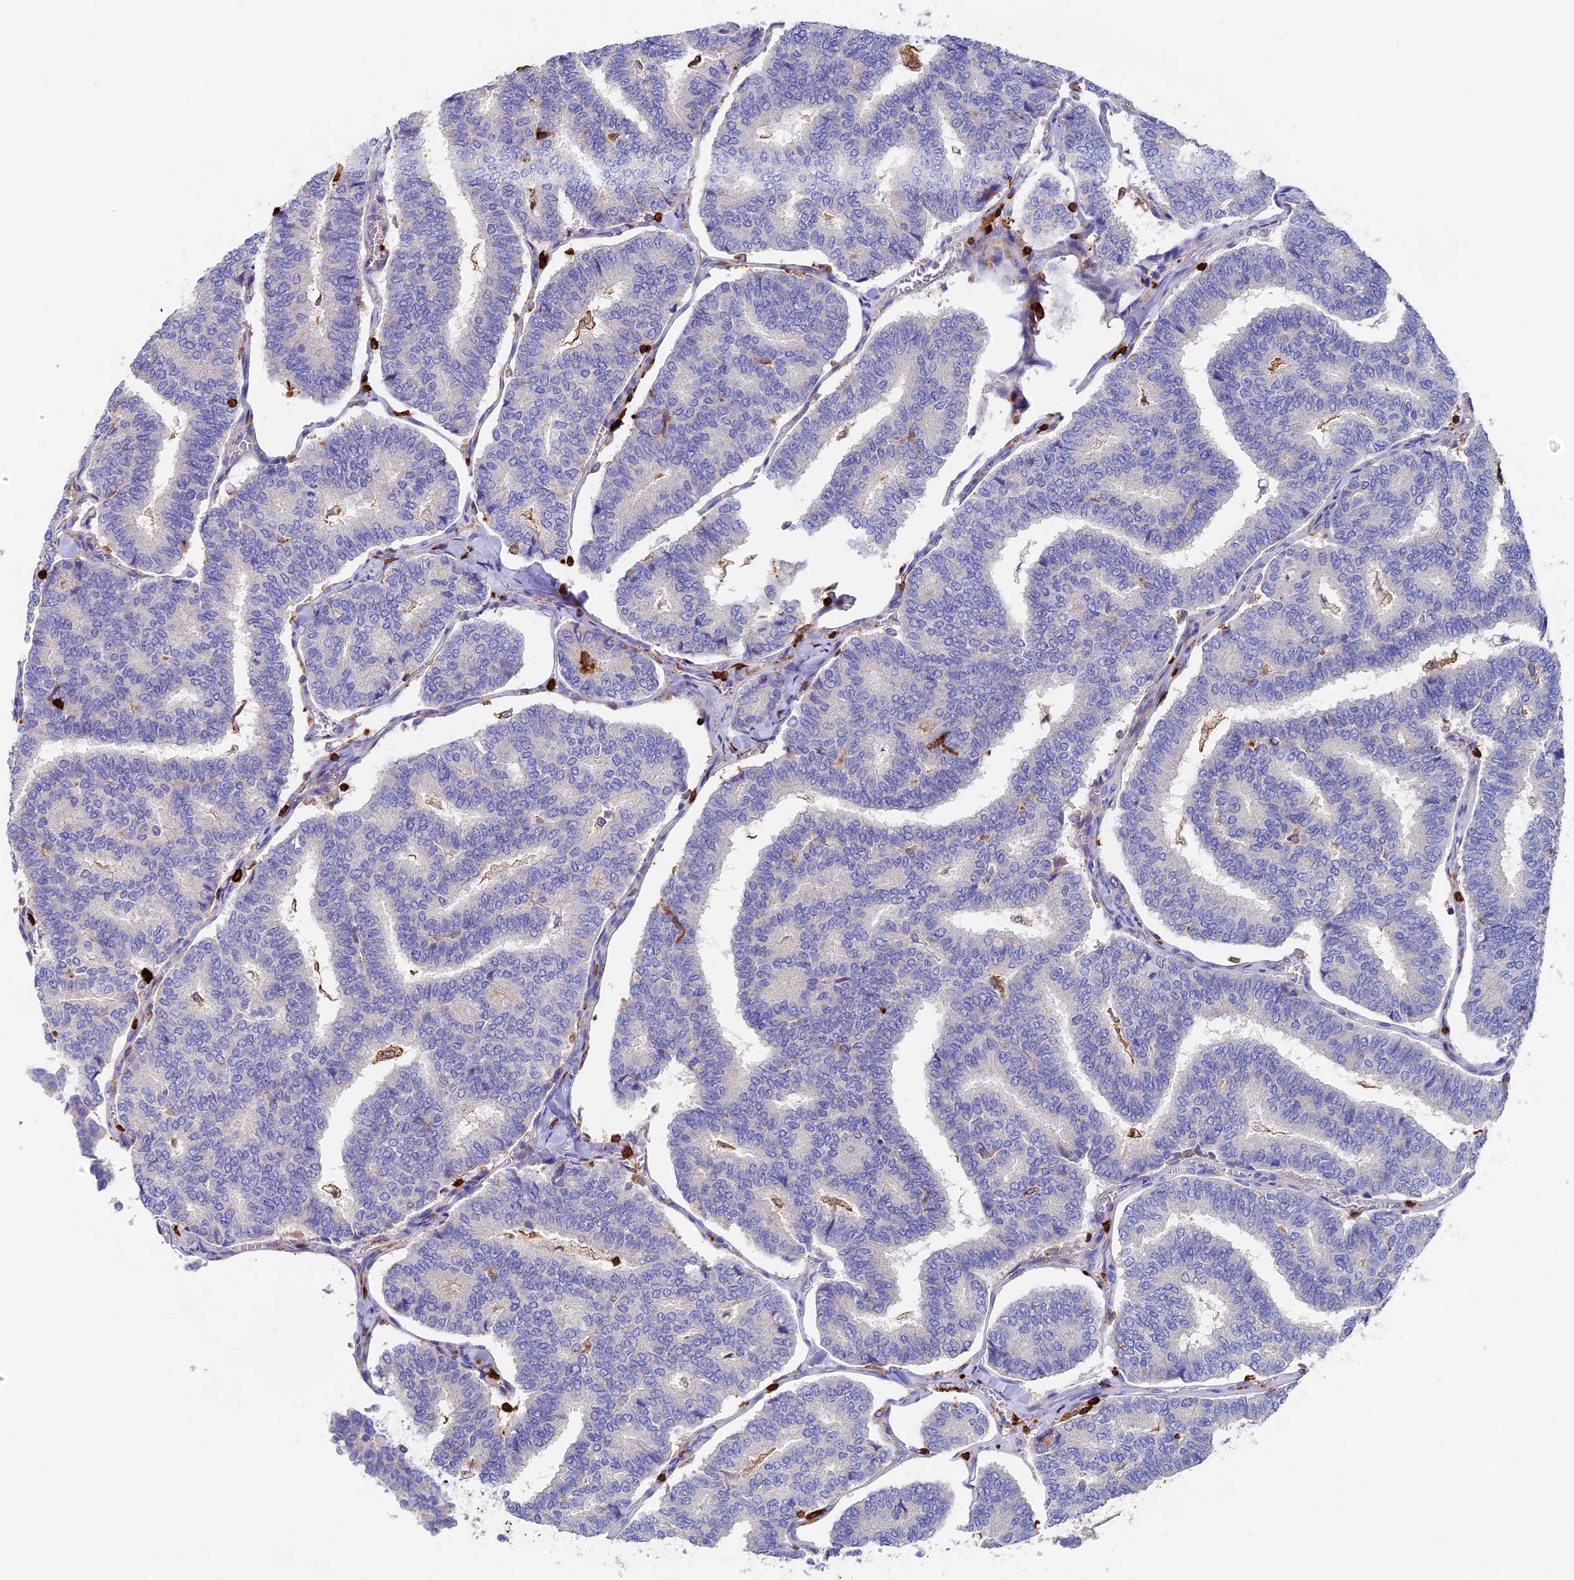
{"staining": {"intensity": "negative", "quantity": "none", "location": "none"}, "tissue": "thyroid cancer", "cell_type": "Tumor cells", "image_type": "cancer", "snomed": [{"axis": "morphology", "description": "Papillary adenocarcinoma, NOS"}, {"axis": "topography", "description": "Thyroid gland"}], "caption": "This is an immunohistochemistry (IHC) image of human thyroid cancer. There is no positivity in tumor cells.", "gene": "ADAT1", "patient": {"sex": "female", "age": 35}}